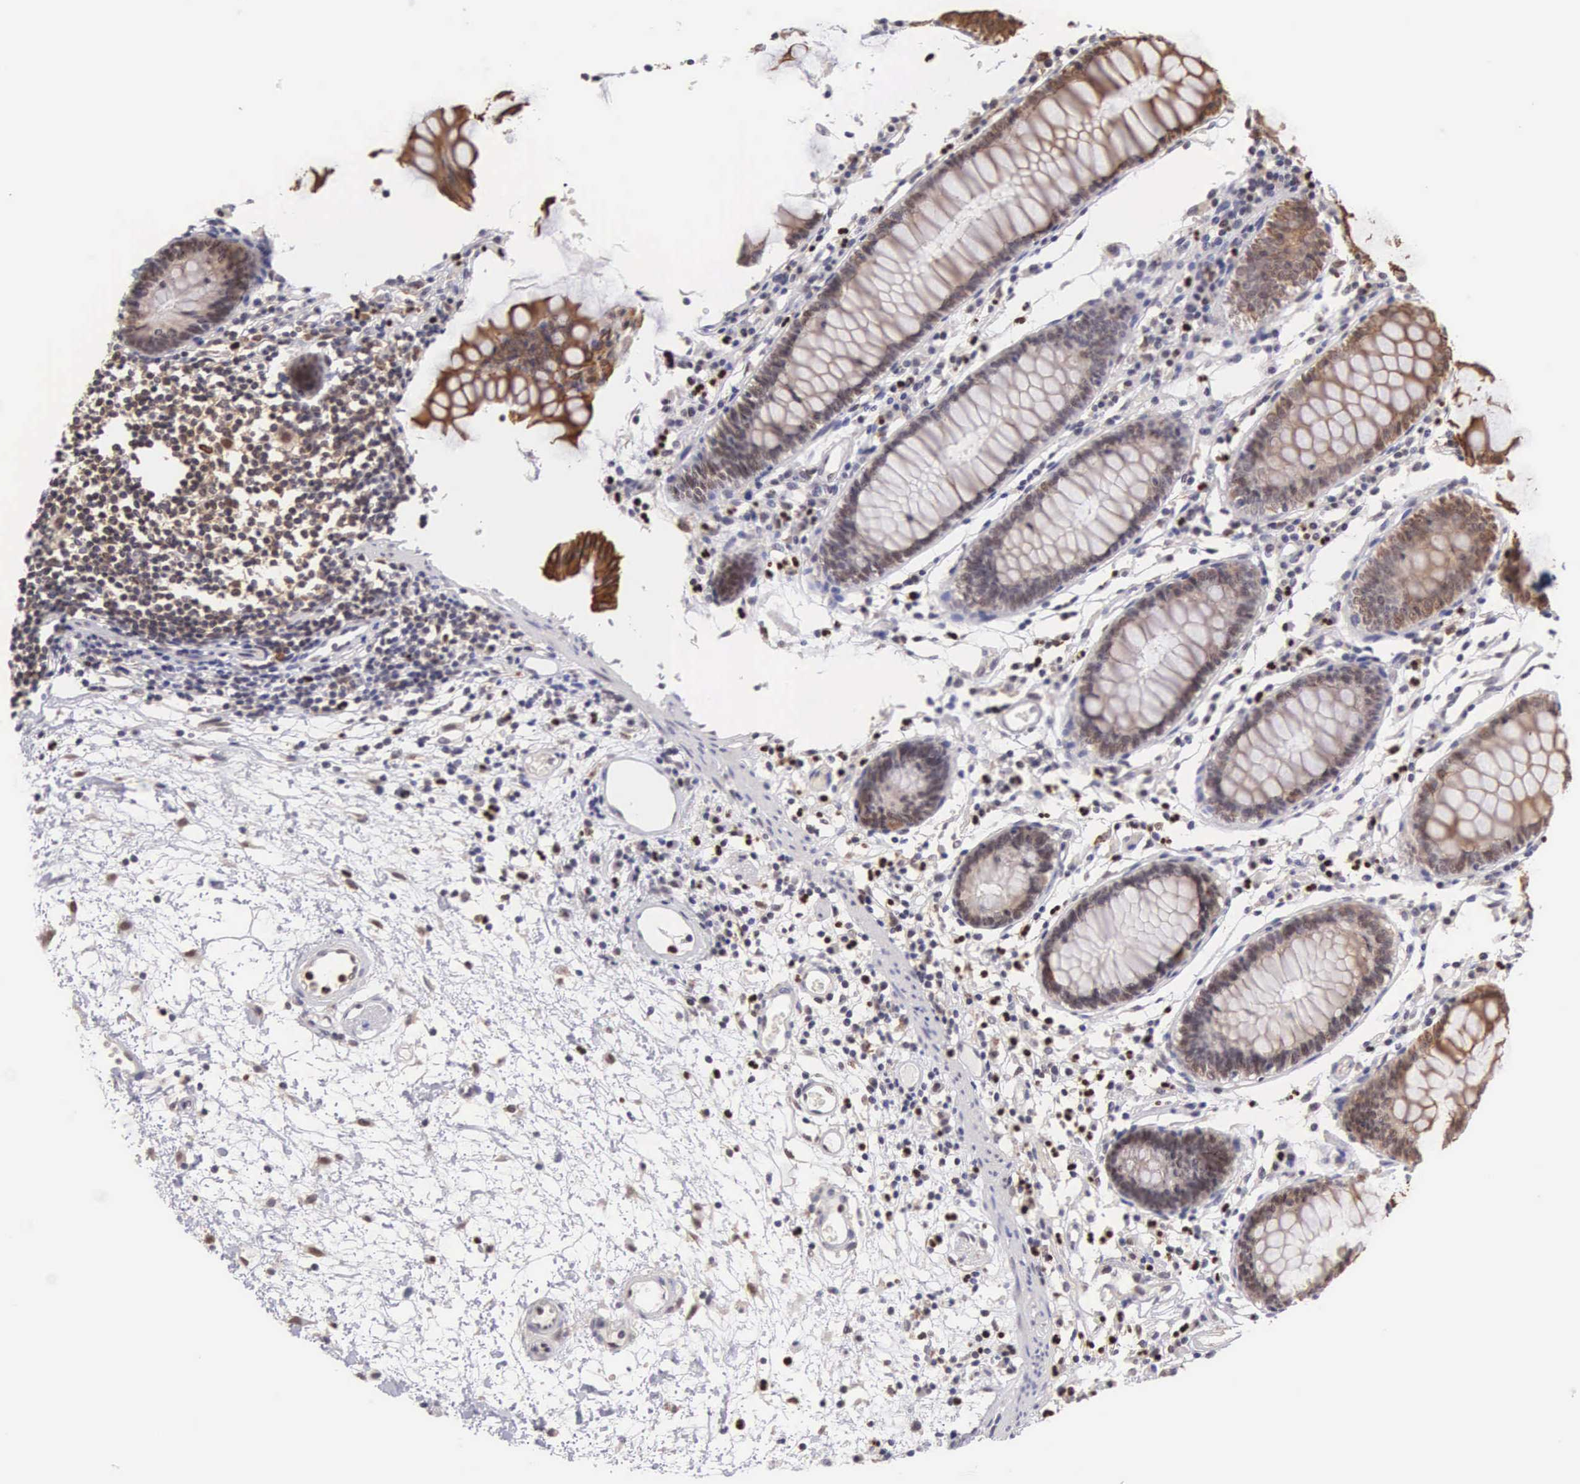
{"staining": {"intensity": "negative", "quantity": "none", "location": "none"}, "tissue": "colon", "cell_type": "Endothelial cells", "image_type": "normal", "snomed": [{"axis": "morphology", "description": "Normal tissue, NOS"}, {"axis": "topography", "description": "Colon"}], "caption": "High power microscopy histopathology image of an immunohistochemistry micrograph of normal colon, revealing no significant expression in endothelial cells.", "gene": "GRK3", "patient": {"sex": "female", "age": 55}}